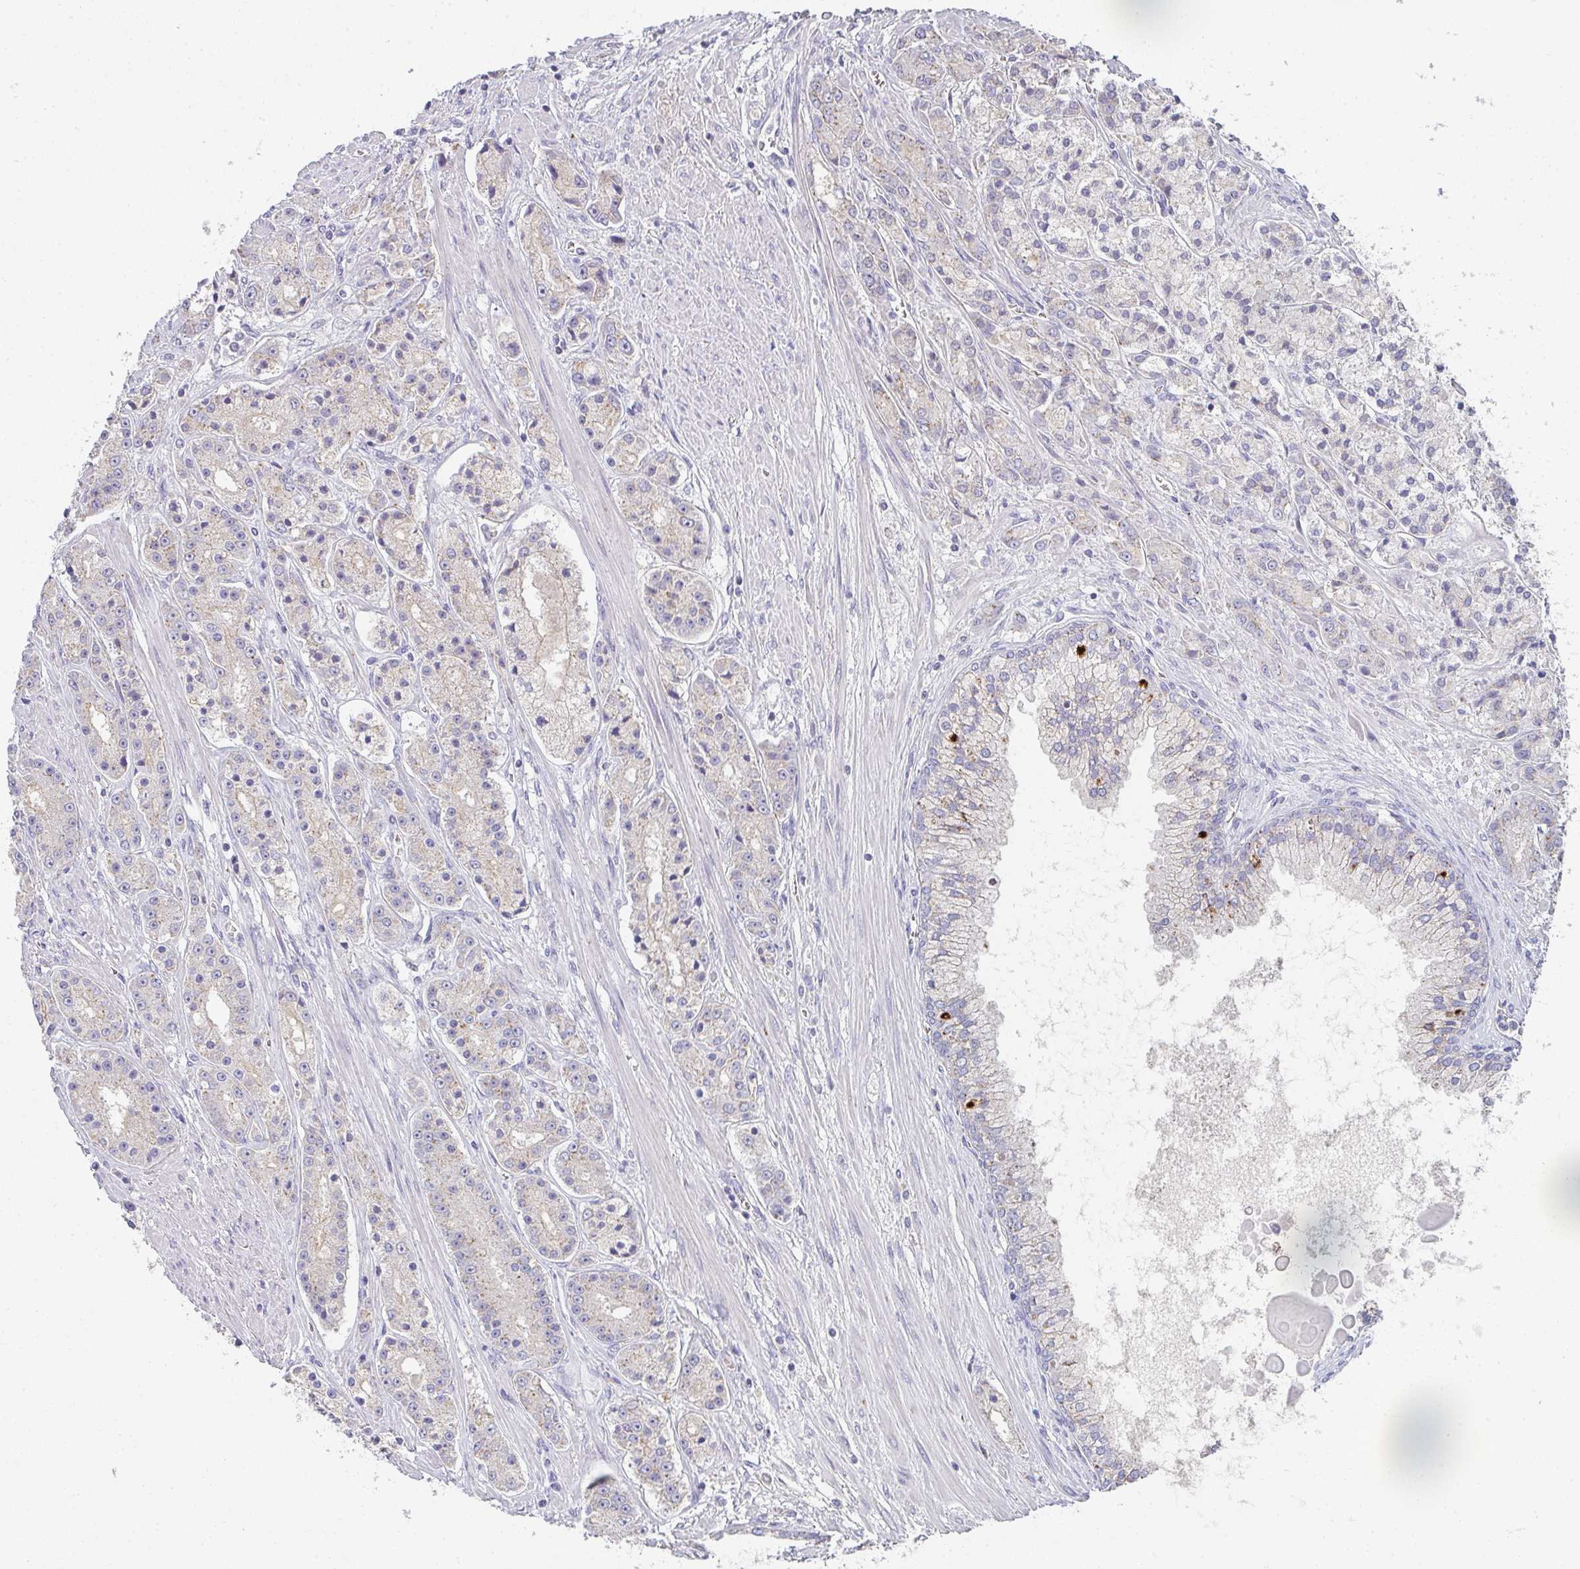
{"staining": {"intensity": "weak", "quantity": "<25%", "location": "cytoplasmic/membranous"}, "tissue": "prostate cancer", "cell_type": "Tumor cells", "image_type": "cancer", "snomed": [{"axis": "morphology", "description": "Adenocarcinoma, High grade"}, {"axis": "topography", "description": "Prostate"}], "caption": "Tumor cells show no significant expression in prostate high-grade adenocarcinoma.", "gene": "CHMP5", "patient": {"sex": "male", "age": 67}}